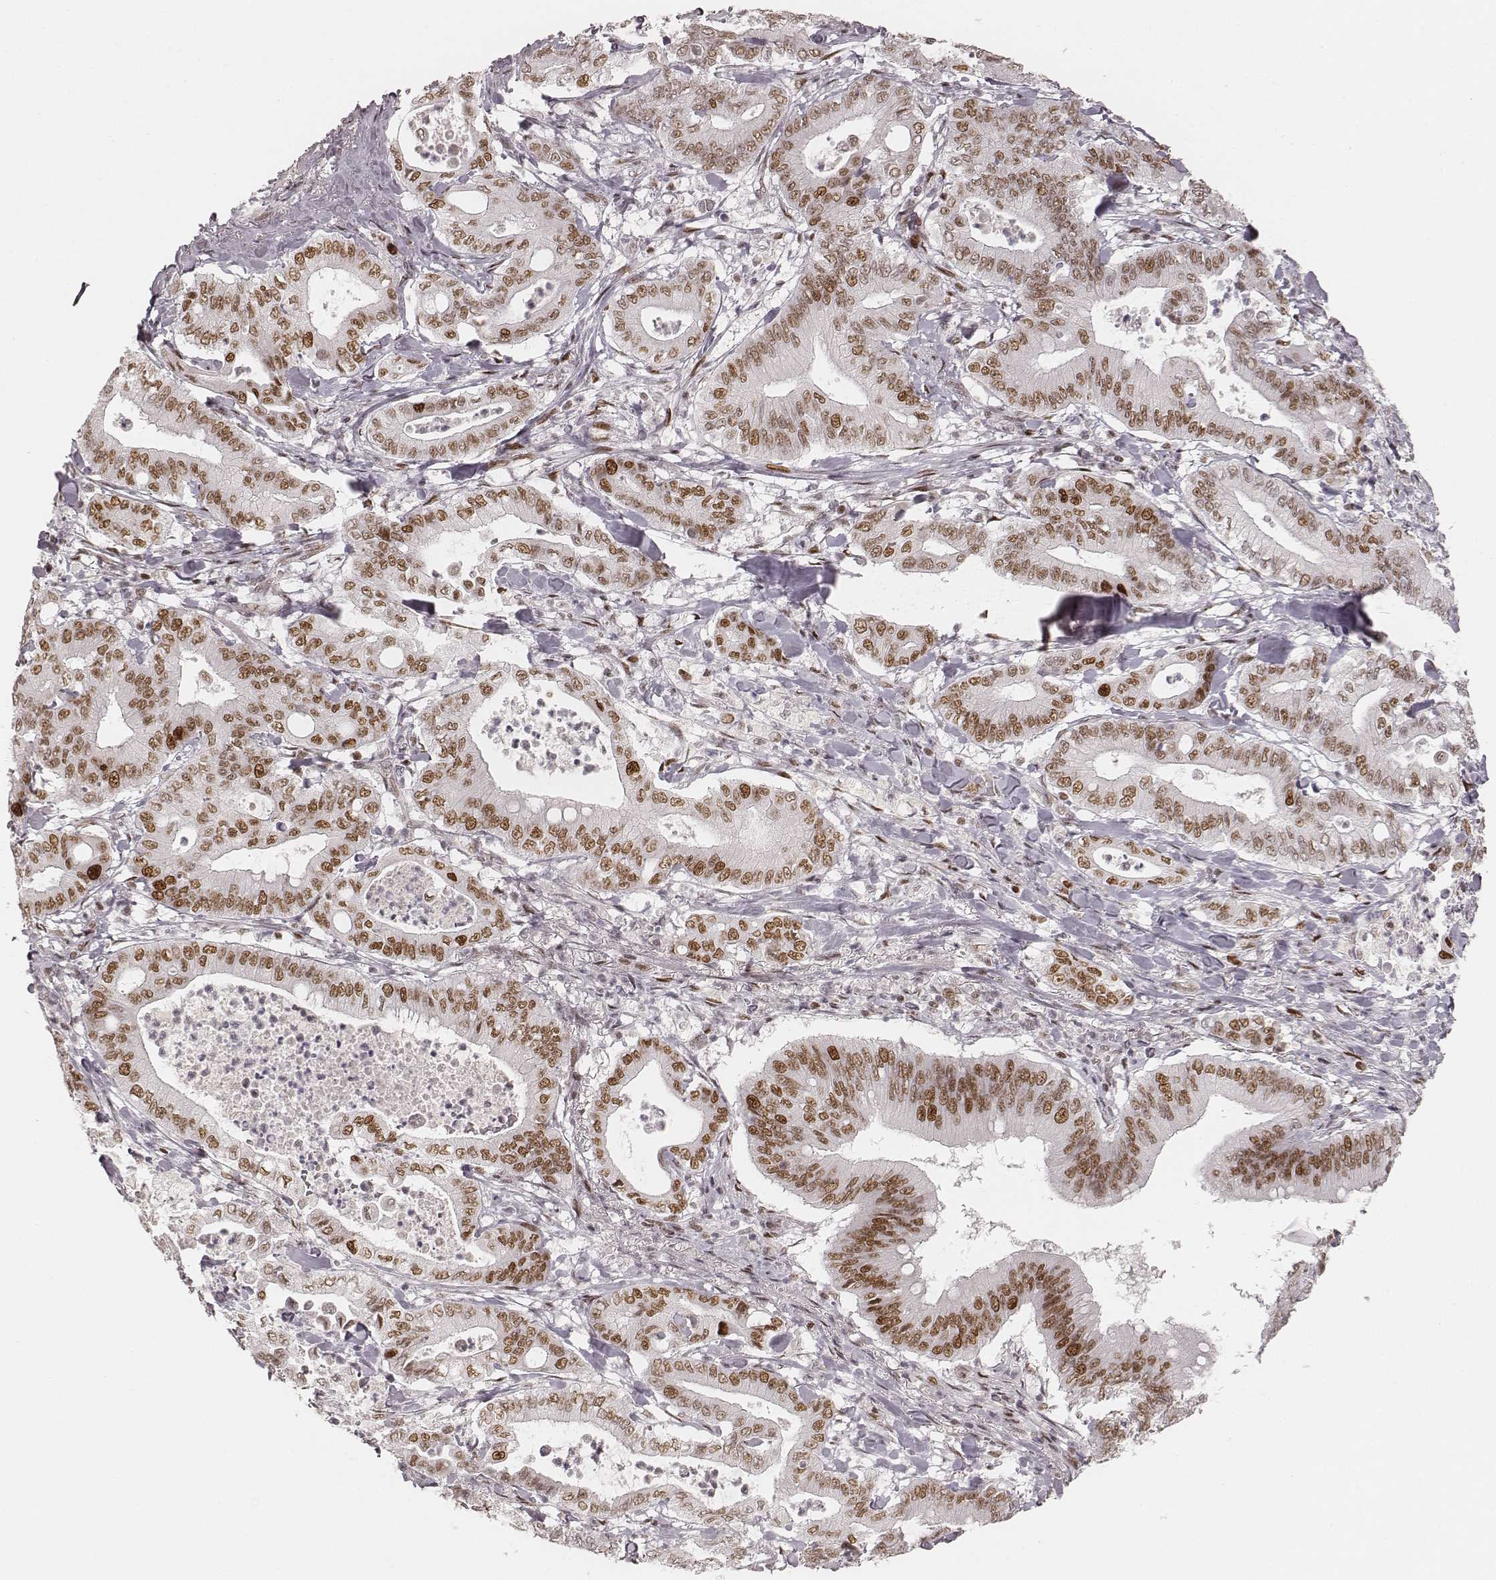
{"staining": {"intensity": "moderate", "quantity": ">75%", "location": "nuclear"}, "tissue": "pancreatic cancer", "cell_type": "Tumor cells", "image_type": "cancer", "snomed": [{"axis": "morphology", "description": "Adenocarcinoma, NOS"}, {"axis": "topography", "description": "Pancreas"}], "caption": "IHC of human pancreatic cancer (adenocarcinoma) reveals medium levels of moderate nuclear expression in about >75% of tumor cells. (Brightfield microscopy of DAB IHC at high magnification).", "gene": "HNRNPC", "patient": {"sex": "male", "age": 71}}